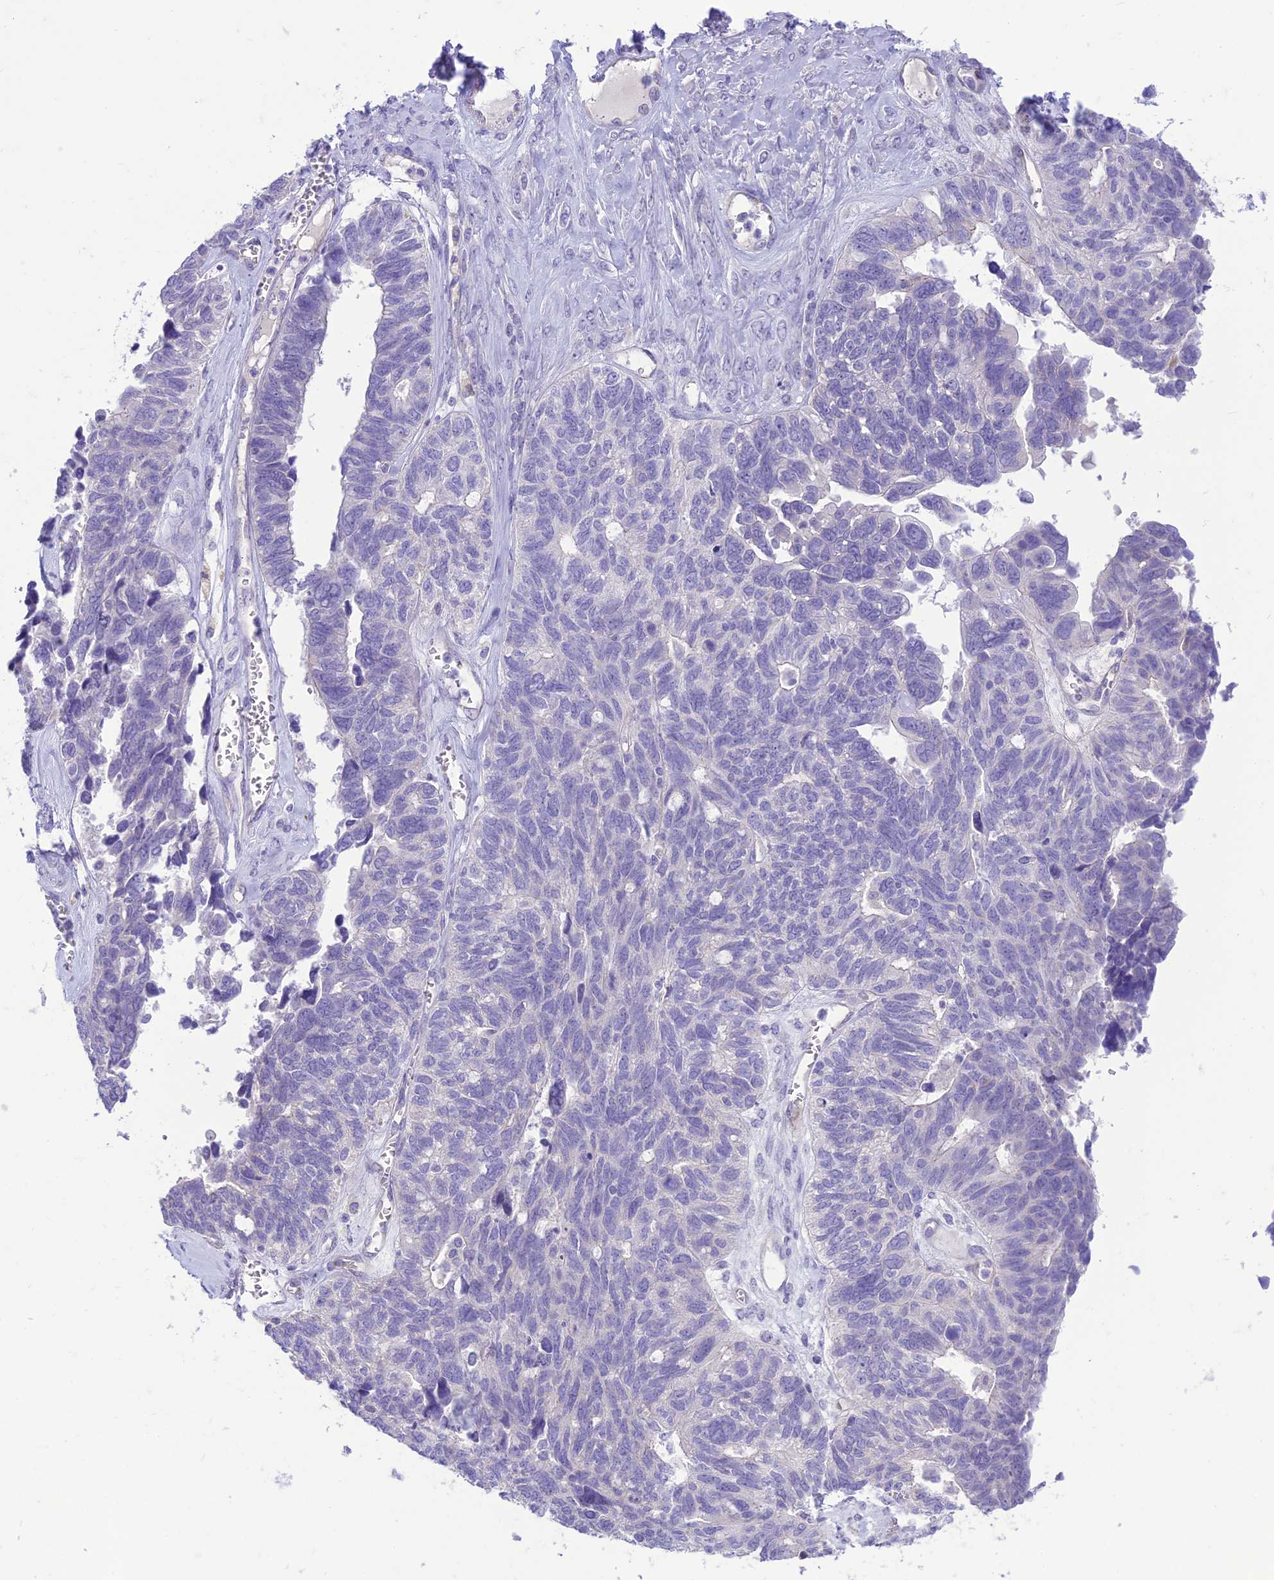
{"staining": {"intensity": "negative", "quantity": "none", "location": "none"}, "tissue": "ovarian cancer", "cell_type": "Tumor cells", "image_type": "cancer", "snomed": [{"axis": "morphology", "description": "Cystadenocarcinoma, serous, NOS"}, {"axis": "topography", "description": "Ovary"}], "caption": "High power microscopy image of an immunohistochemistry photomicrograph of ovarian cancer (serous cystadenocarcinoma), revealing no significant positivity in tumor cells. (IHC, brightfield microscopy, high magnification).", "gene": "DHDH", "patient": {"sex": "female", "age": 79}}